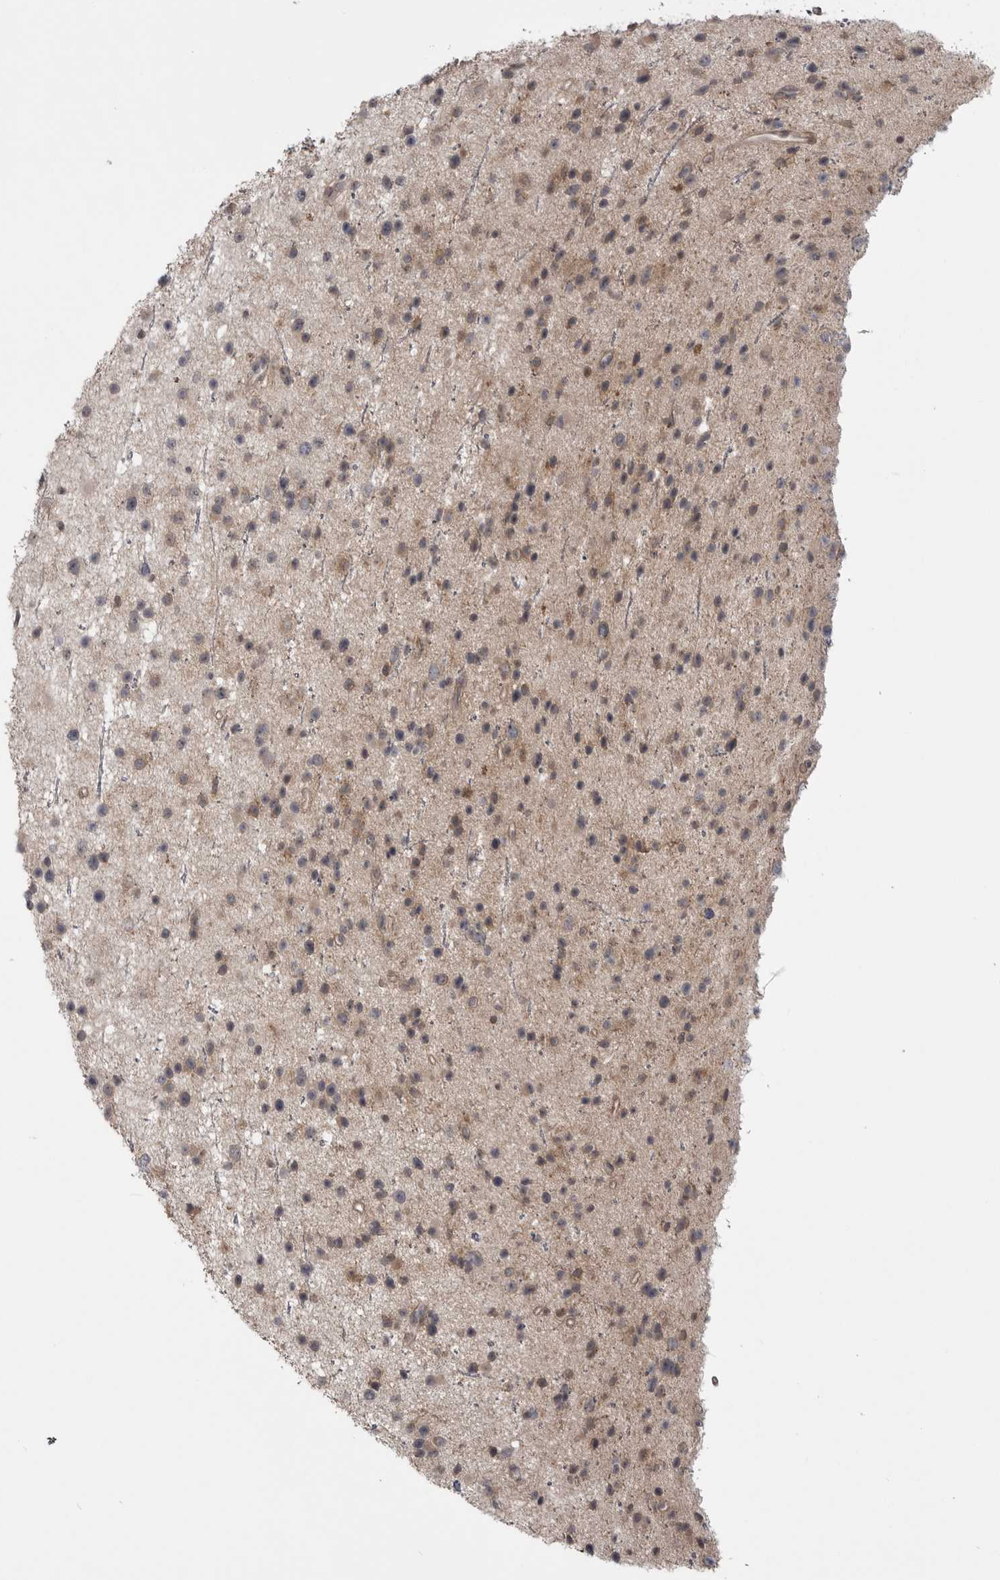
{"staining": {"intensity": "weak", "quantity": "25%-75%", "location": "cytoplasmic/membranous"}, "tissue": "glioma", "cell_type": "Tumor cells", "image_type": "cancer", "snomed": [{"axis": "morphology", "description": "Glioma, malignant, Low grade"}, {"axis": "topography", "description": "Cerebral cortex"}], "caption": "The immunohistochemical stain shows weak cytoplasmic/membranous expression in tumor cells of low-grade glioma (malignant) tissue. The staining is performed using DAB brown chromogen to label protein expression. The nuclei are counter-stained blue using hematoxylin.", "gene": "MAPK13", "patient": {"sex": "female", "age": 39}}